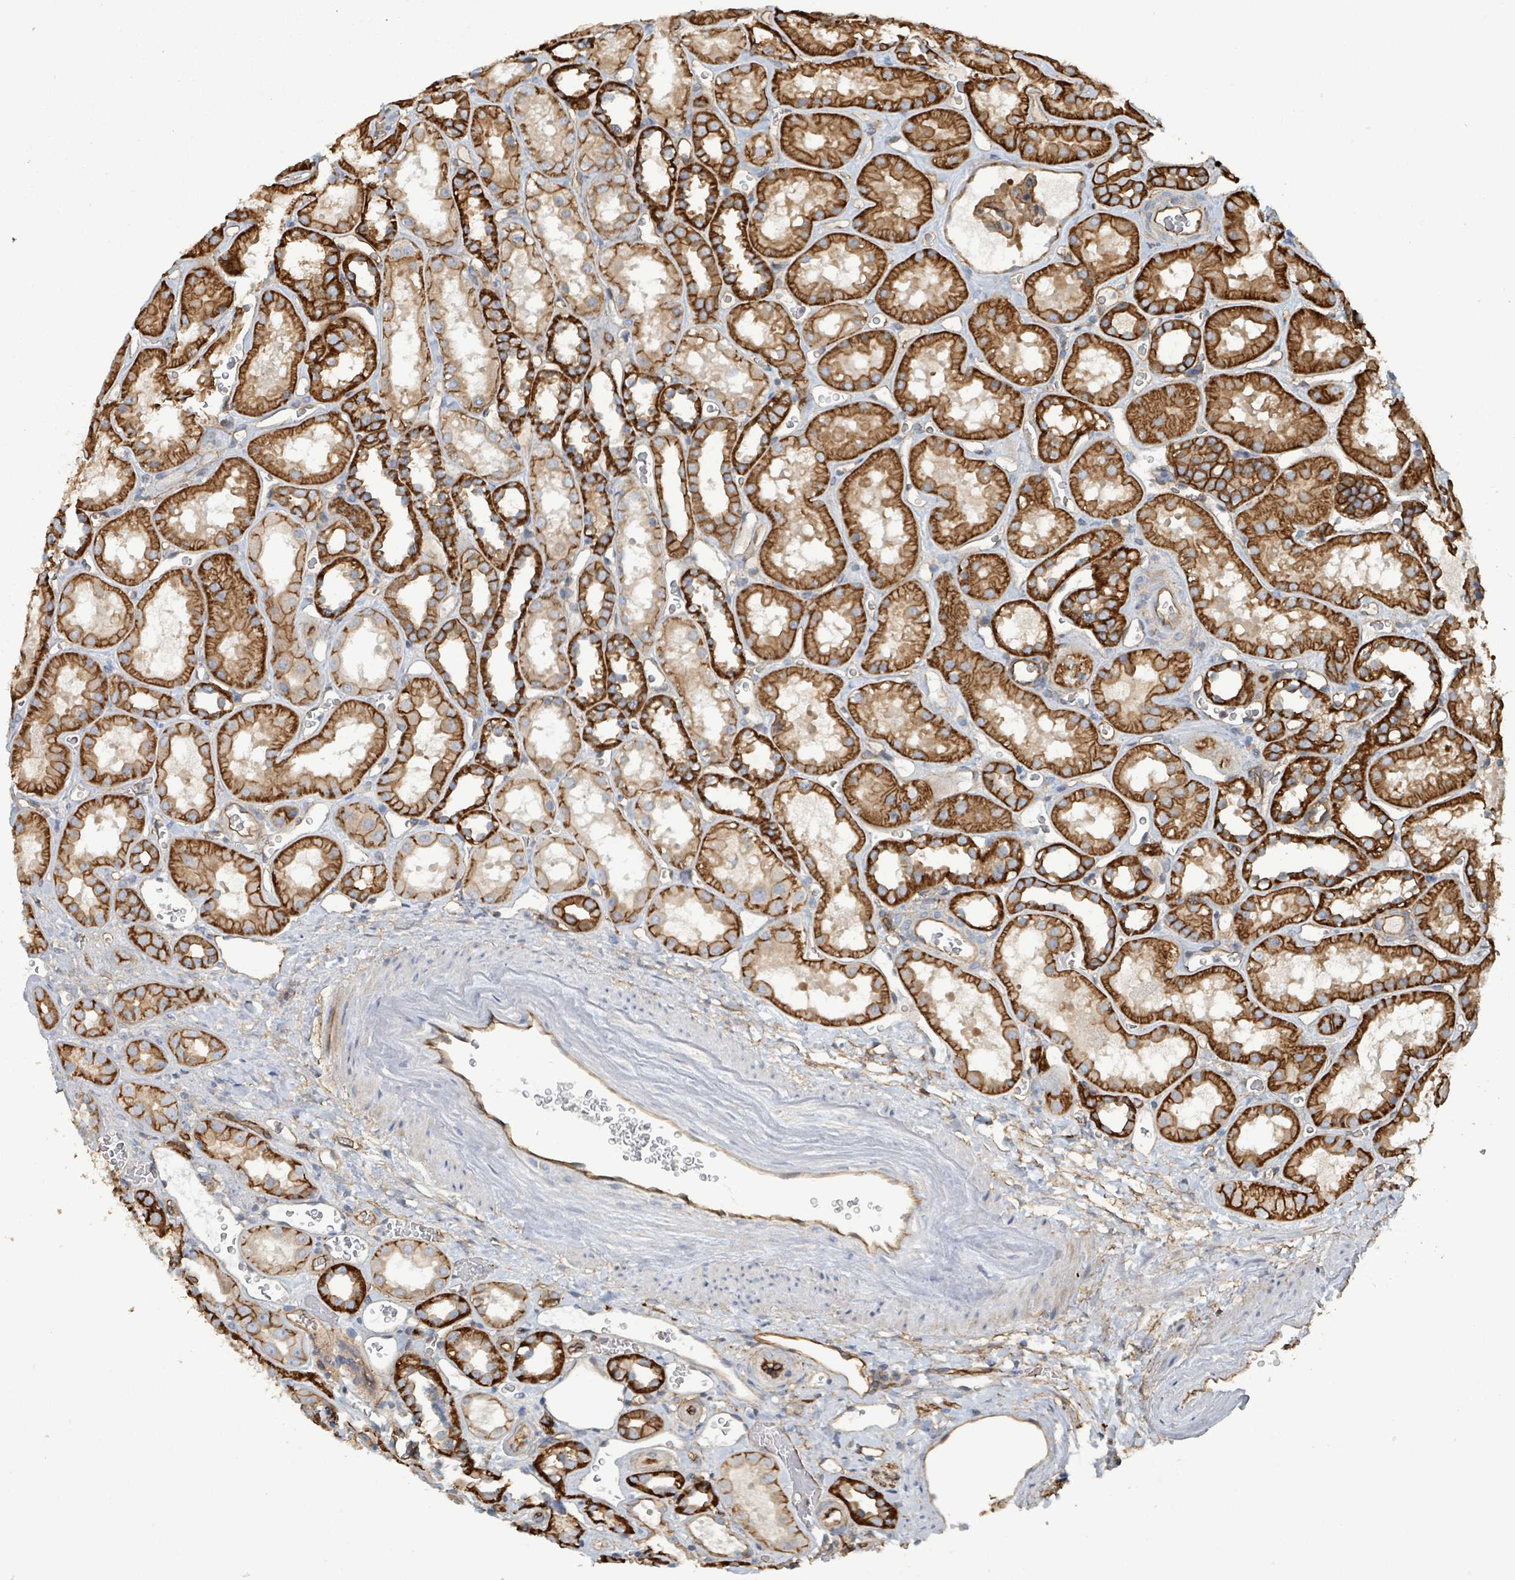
{"staining": {"intensity": "moderate", "quantity": ">75%", "location": "cytoplasmic/membranous"}, "tissue": "kidney", "cell_type": "Cells in glomeruli", "image_type": "normal", "snomed": [{"axis": "morphology", "description": "Normal tissue, NOS"}, {"axis": "topography", "description": "Kidney"}], "caption": "DAB immunohistochemical staining of benign human kidney demonstrates moderate cytoplasmic/membranous protein expression in approximately >75% of cells in glomeruli. (DAB = brown stain, brightfield microscopy at high magnification).", "gene": "LDOC1", "patient": {"sex": "female", "age": 41}}